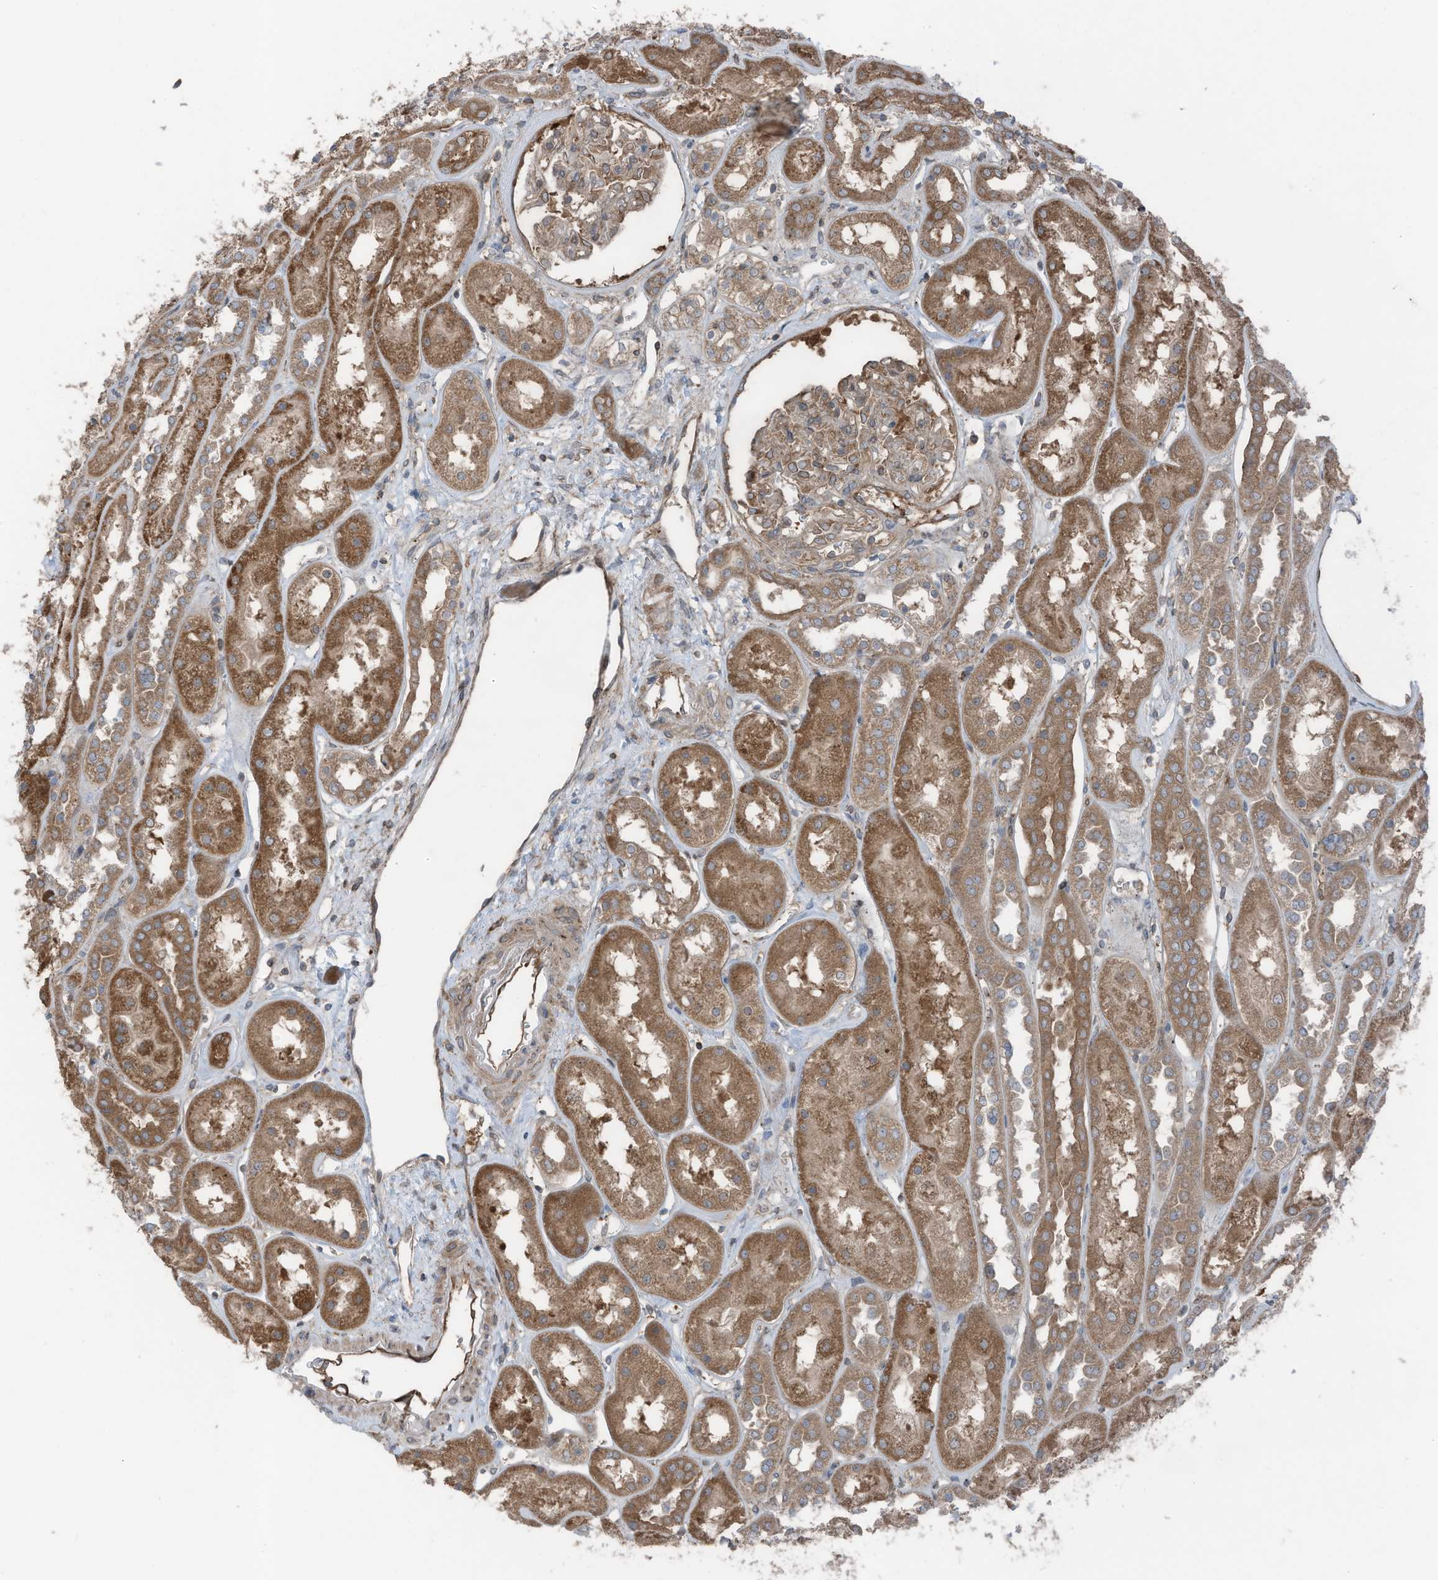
{"staining": {"intensity": "weak", "quantity": "25%-75%", "location": "cytoplasmic/membranous"}, "tissue": "kidney", "cell_type": "Cells in glomeruli", "image_type": "normal", "snomed": [{"axis": "morphology", "description": "Normal tissue, NOS"}, {"axis": "topography", "description": "Kidney"}], "caption": "IHC micrograph of benign kidney: human kidney stained using immunohistochemistry displays low levels of weak protein expression localized specifically in the cytoplasmic/membranous of cells in glomeruli, appearing as a cytoplasmic/membranous brown color.", "gene": "TXNDC9", "patient": {"sex": "male", "age": 70}}